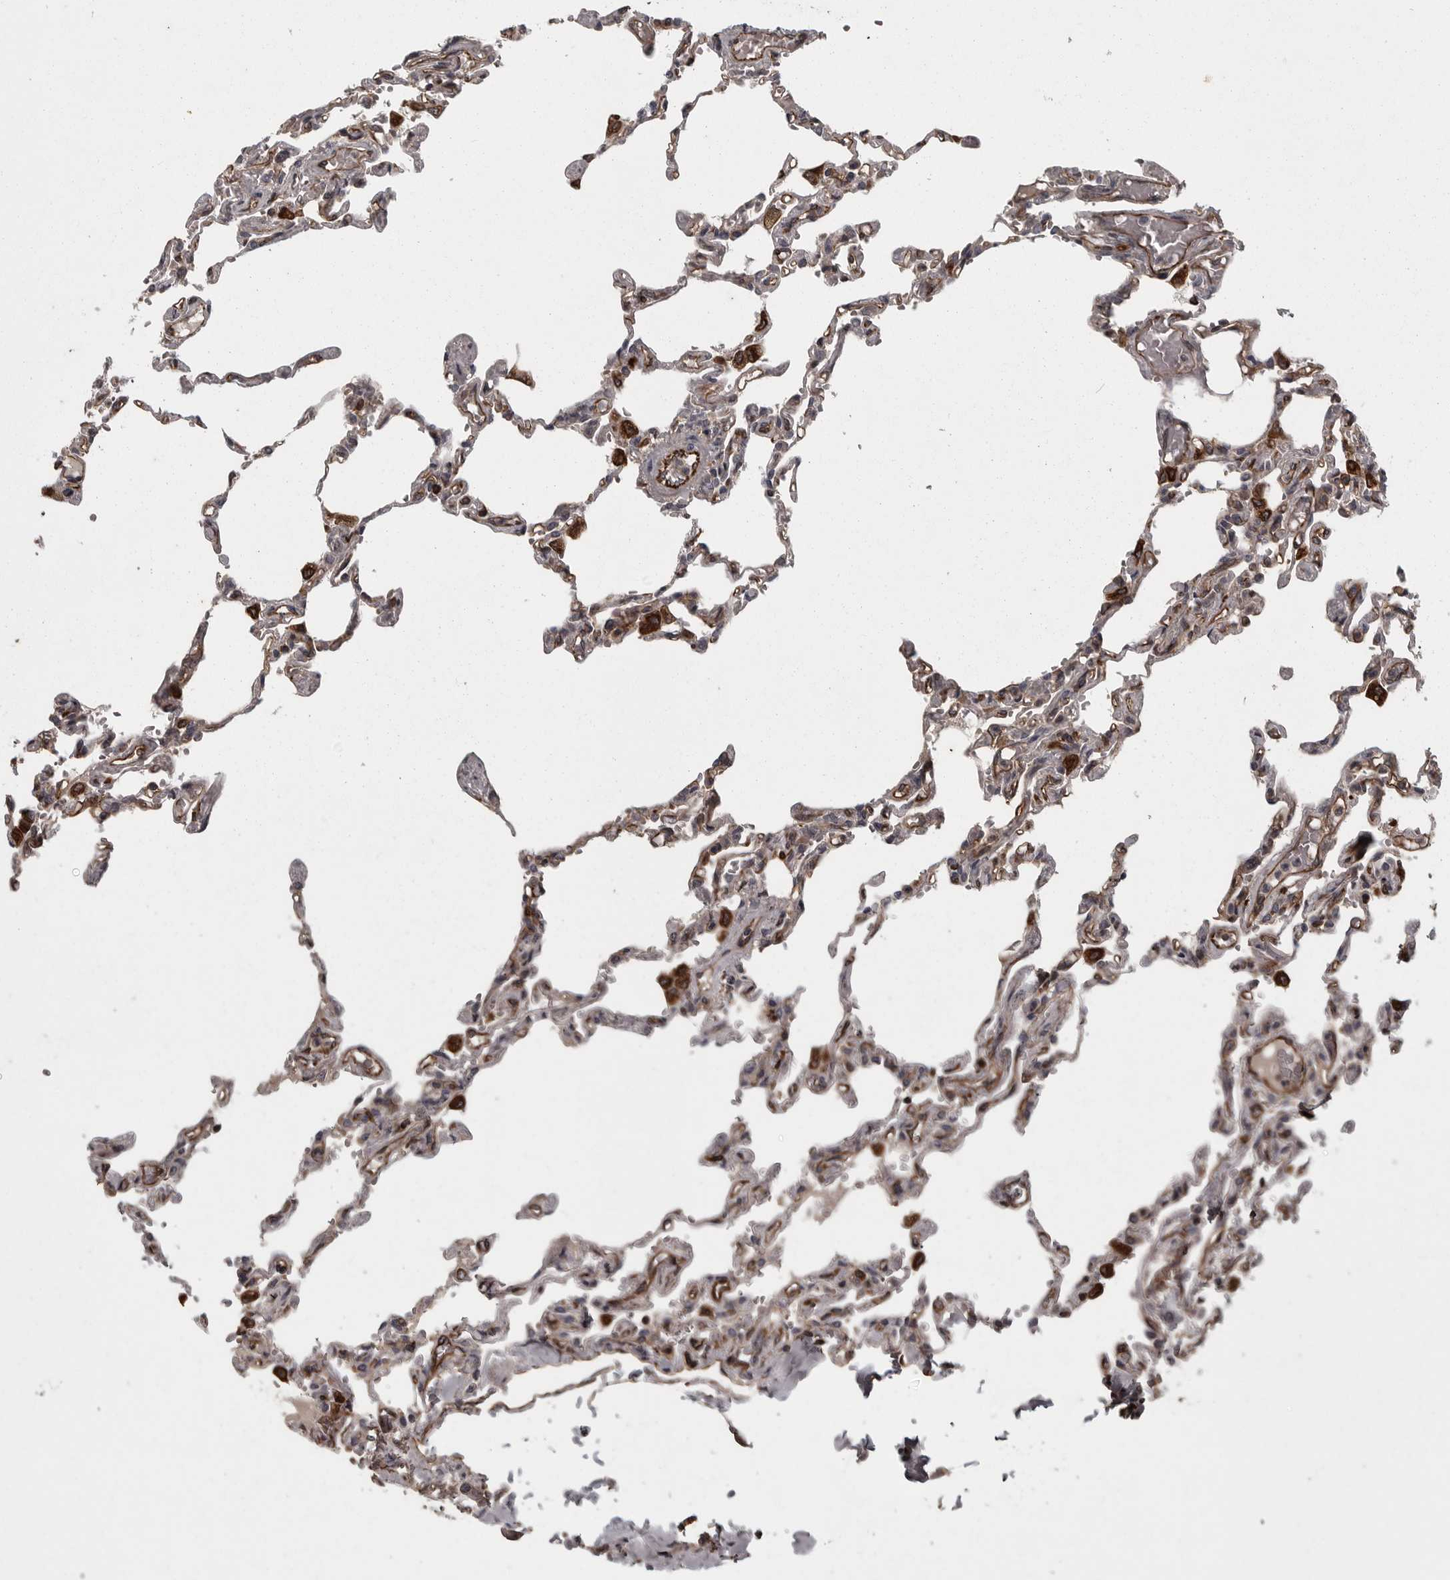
{"staining": {"intensity": "negative", "quantity": "none", "location": "none"}, "tissue": "lung", "cell_type": "Alveolar cells", "image_type": "normal", "snomed": [{"axis": "morphology", "description": "Normal tissue, NOS"}, {"axis": "topography", "description": "Lung"}], "caption": "Alveolar cells show no significant protein expression in normal lung.", "gene": "FAAP100", "patient": {"sex": "male", "age": 21}}